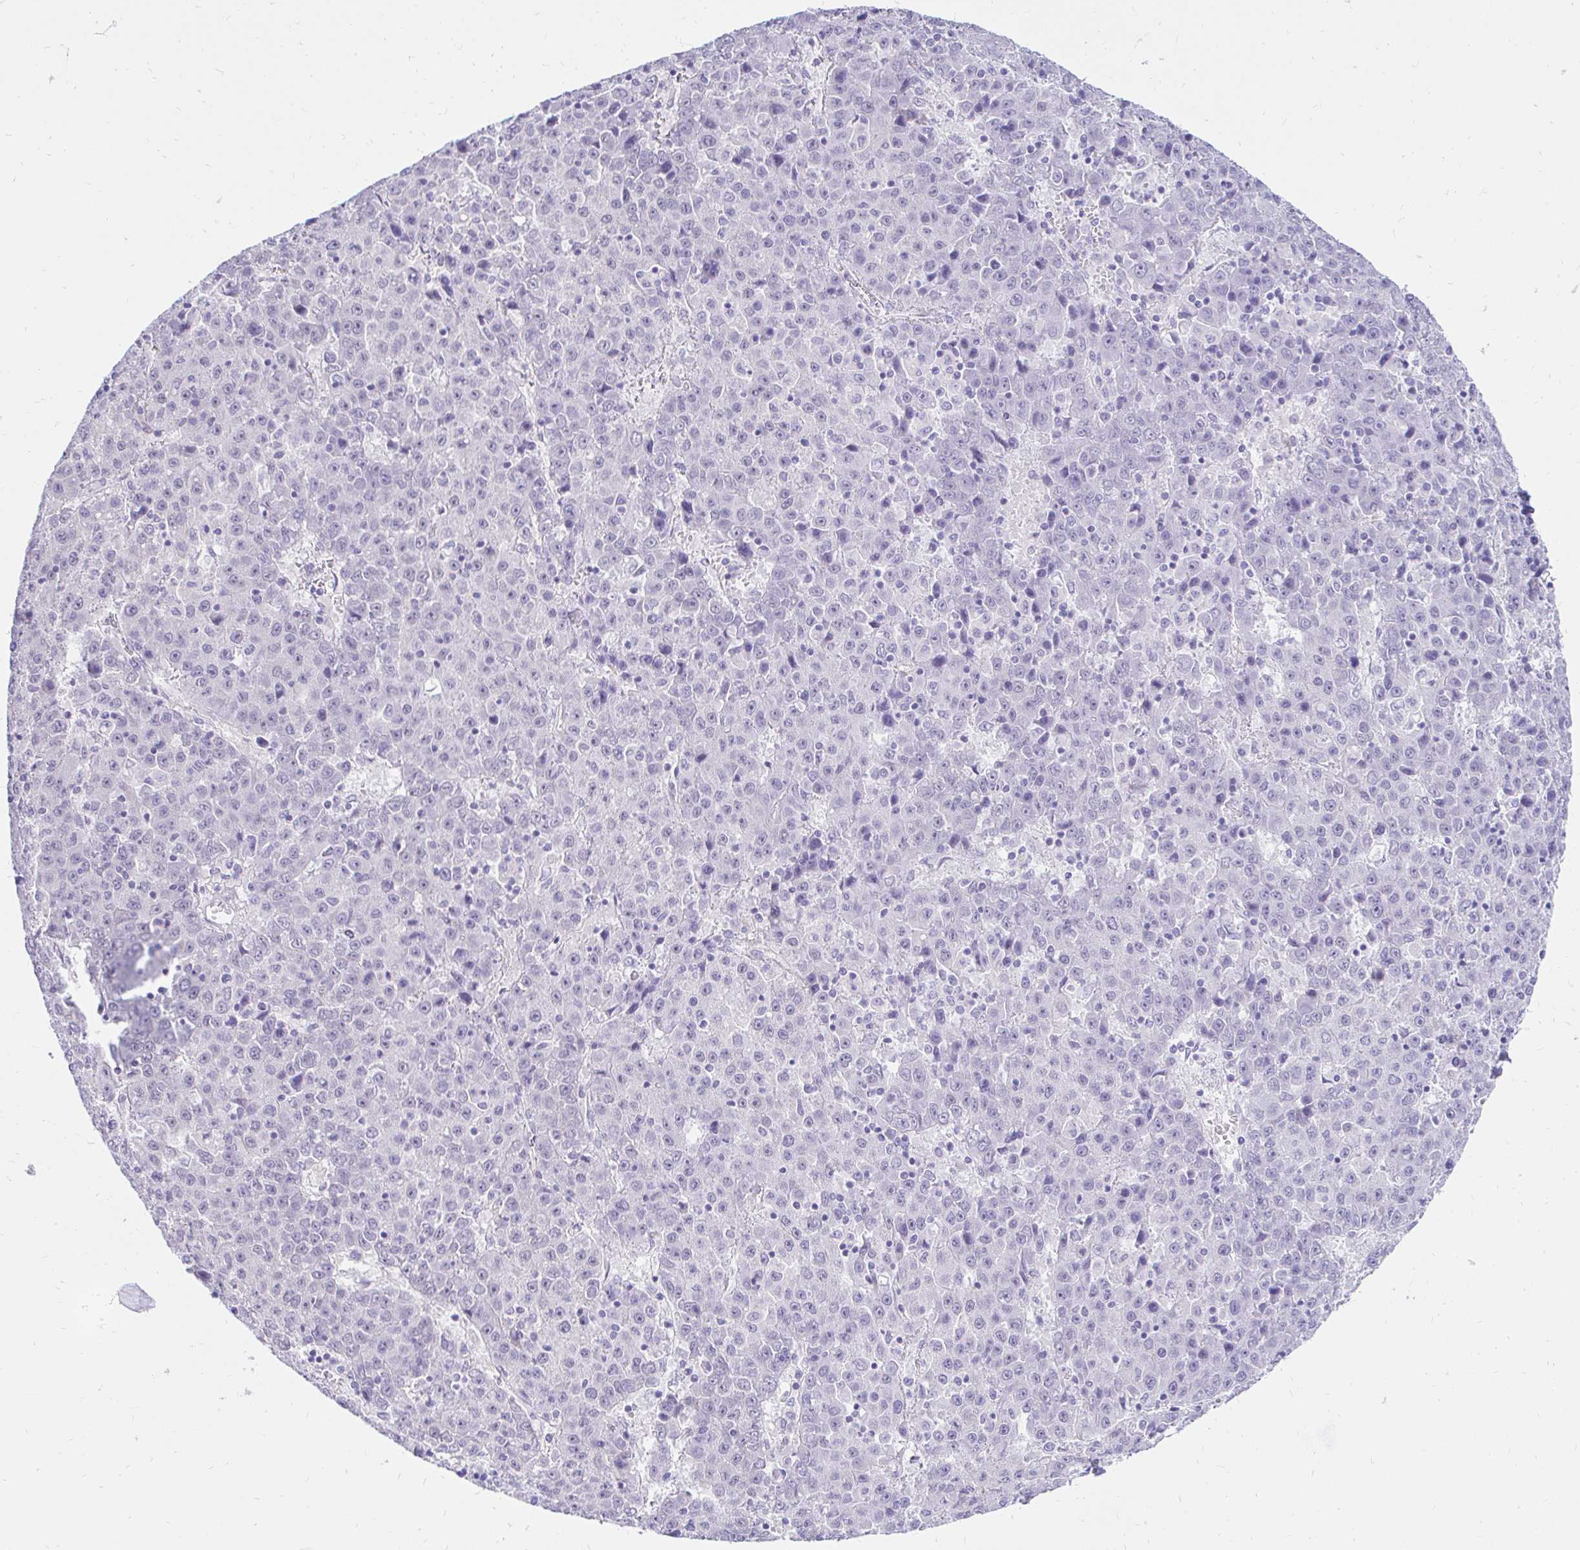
{"staining": {"intensity": "negative", "quantity": "none", "location": "none"}, "tissue": "liver cancer", "cell_type": "Tumor cells", "image_type": "cancer", "snomed": [{"axis": "morphology", "description": "Carcinoma, Hepatocellular, NOS"}, {"axis": "topography", "description": "Liver"}], "caption": "This is a image of immunohistochemistry (IHC) staining of hepatocellular carcinoma (liver), which shows no positivity in tumor cells. (Brightfield microscopy of DAB (3,3'-diaminobenzidine) IHC at high magnification).", "gene": "FATE1", "patient": {"sex": "female", "age": 53}}